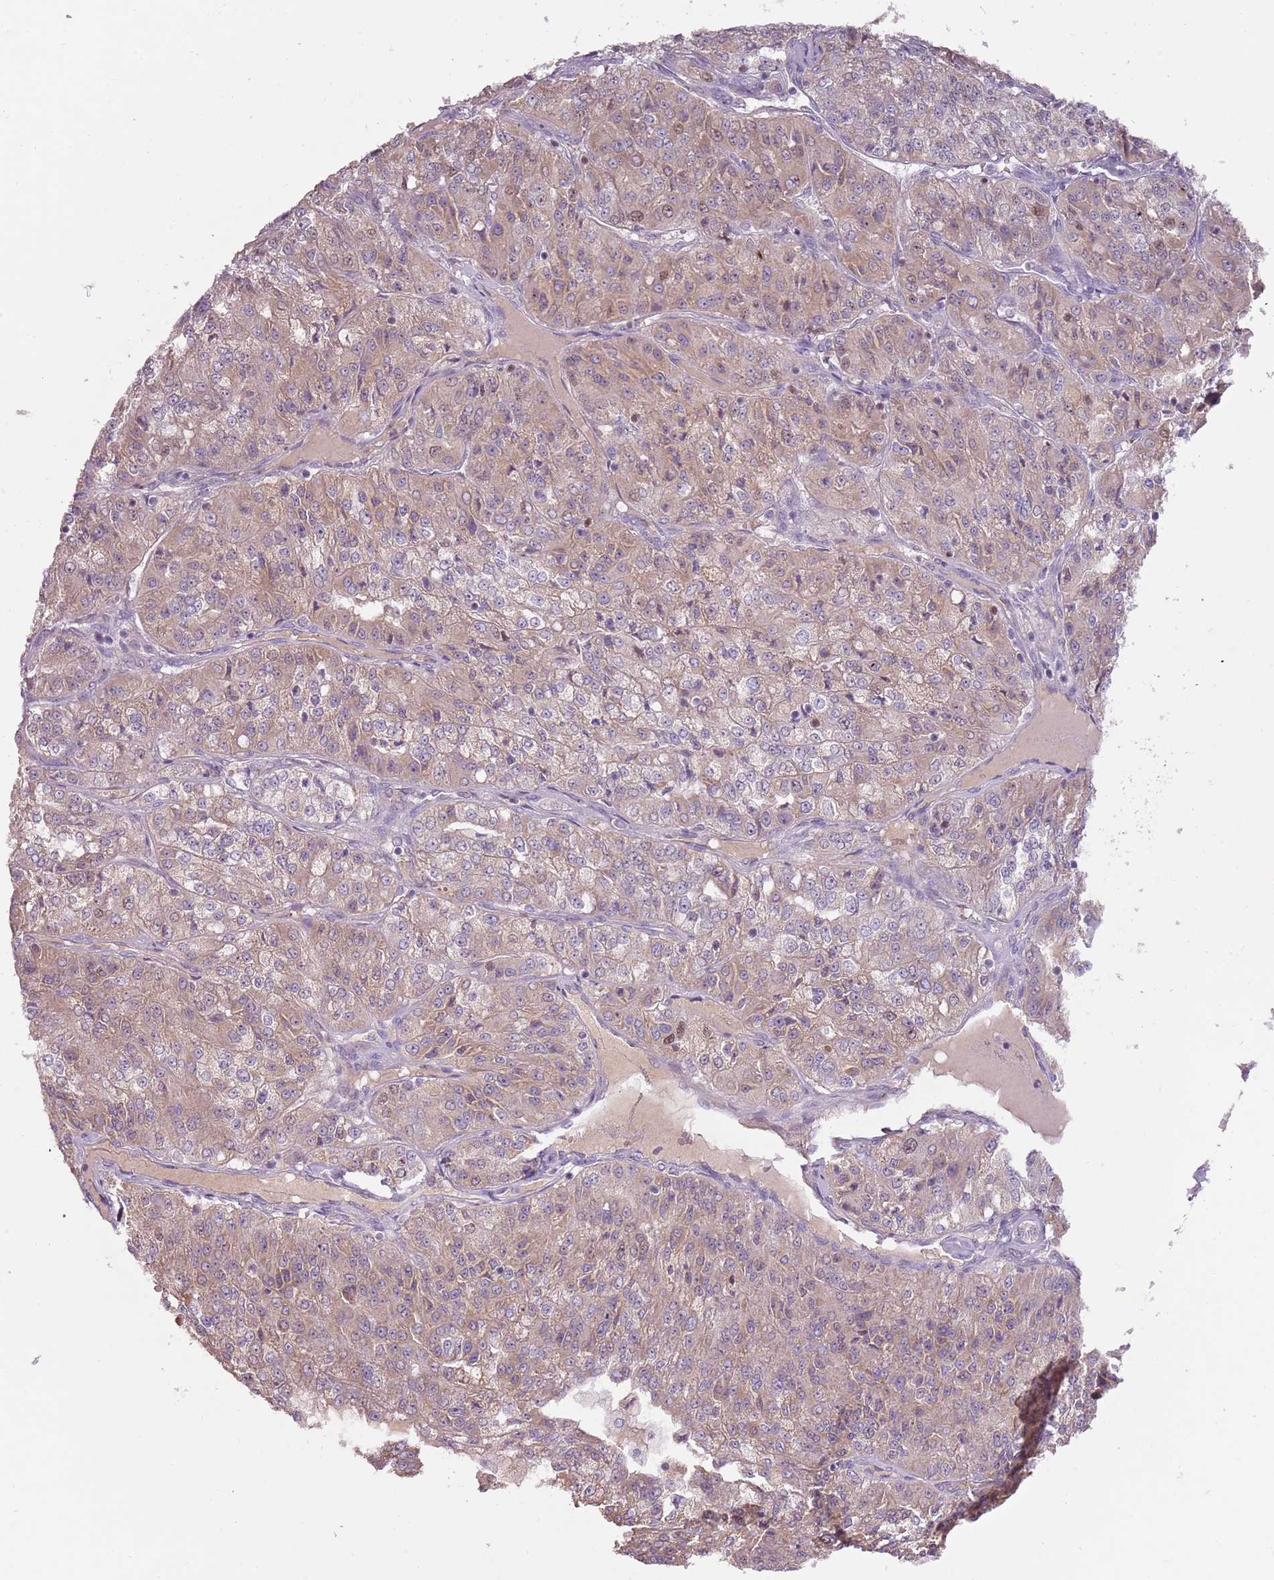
{"staining": {"intensity": "weak", "quantity": ">75%", "location": "cytoplasmic/membranous,nuclear"}, "tissue": "renal cancer", "cell_type": "Tumor cells", "image_type": "cancer", "snomed": [{"axis": "morphology", "description": "Adenocarcinoma, NOS"}, {"axis": "topography", "description": "Kidney"}], "caption": "This histopathology image displays IHC staining of human renal cancer, with low weak cytoplasmic/membranous and nuclear expression in about >75% of tumor cells.", "gene": "SYS1", "patient": {"sex": "female", "age": 63}}